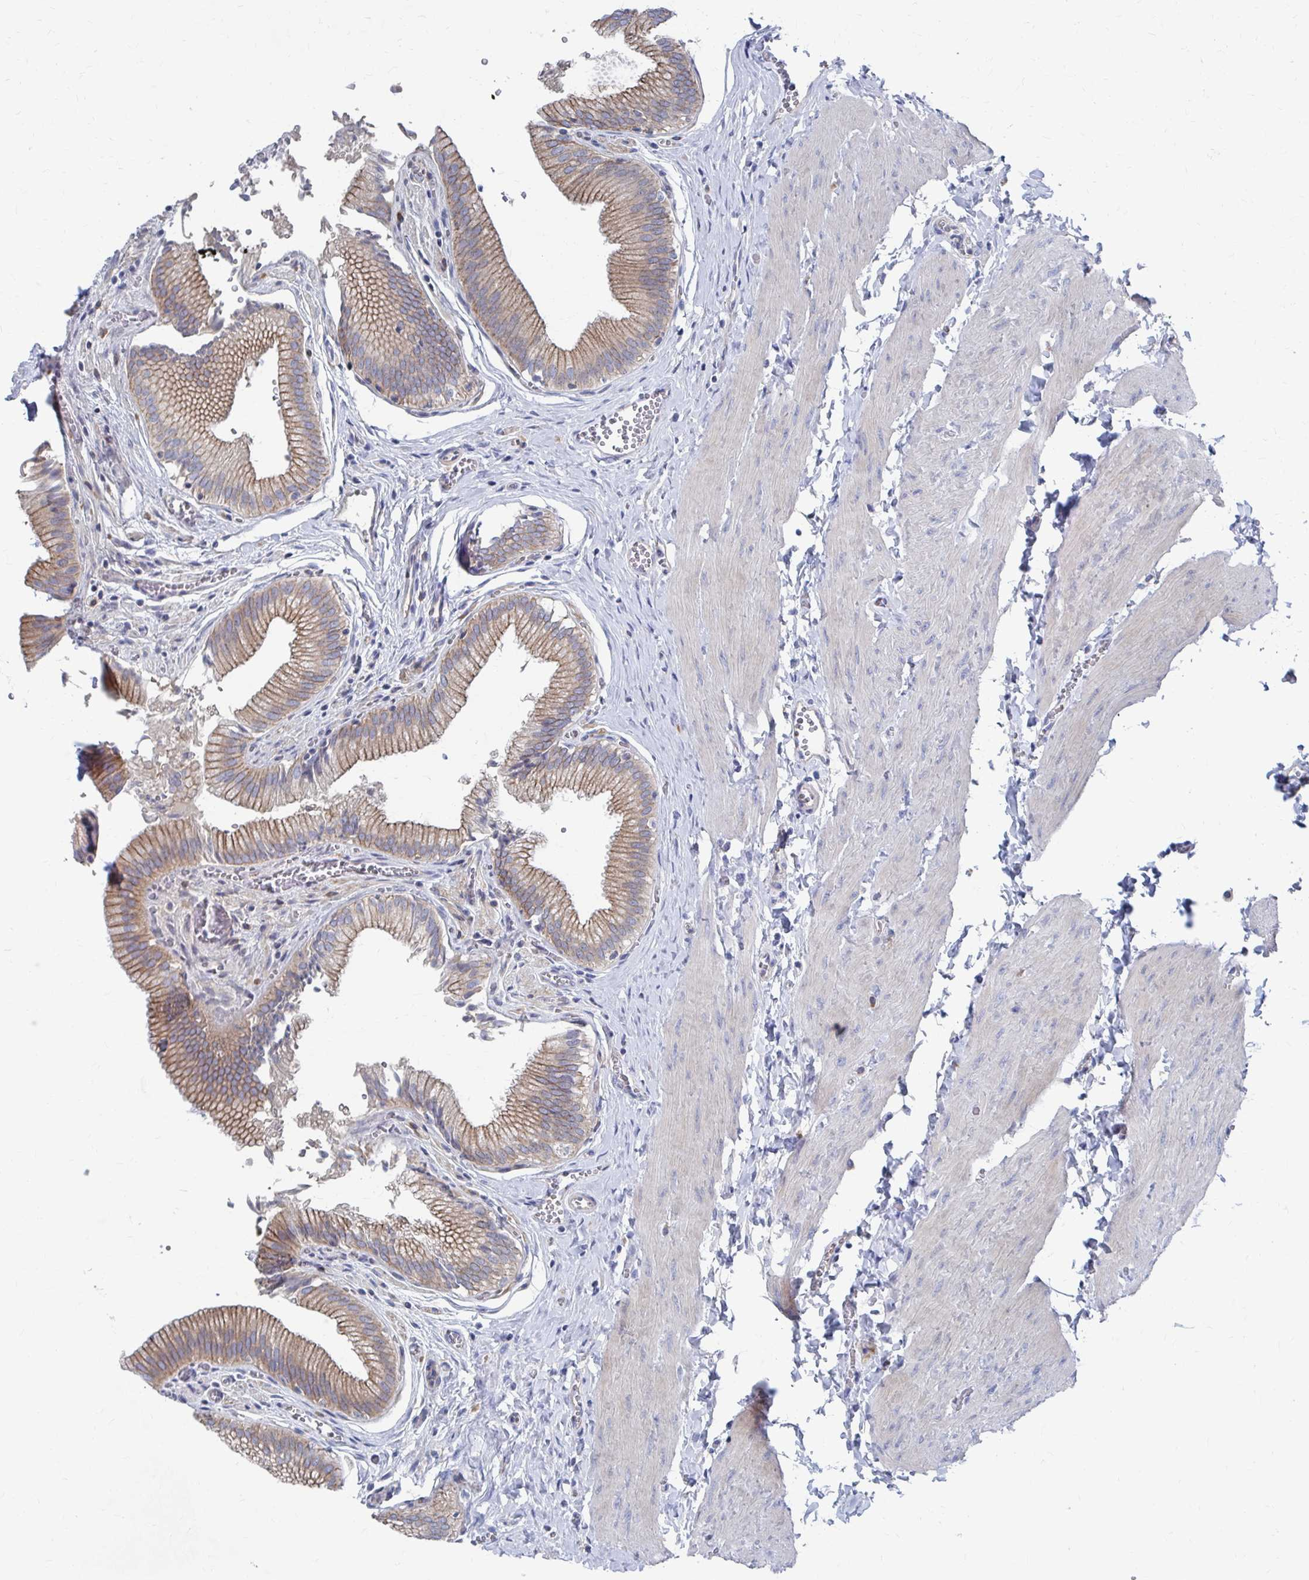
{"staining": {"intensity": "moderate", "quantity": ">75%", "location": "cytoplasmic/membranous"}, "tissue": "gallbladder", "cell_type": "Glandular cells", "image_type": "normal", "snomed": [{"axis": "morphology", "description": "Normal tissue, NOS"}, {"axis": "topography", "description": "Gallbladder"}, {"axis": "topography", "description": "Peripheral nerve tissue"}], "caption": "Protein staining of normal gallbladder displays moderate cytoplasmic/membranous staining in about >75% of glandular cells. The staining was performed using DAB (3,3'-diaminobenzidine), with brown indicating positive protein expression. Nuclei are stained blue with hematoxylin.", "gene": "PLEKHG7", "patient": {"sex": "male", "age": 17}}